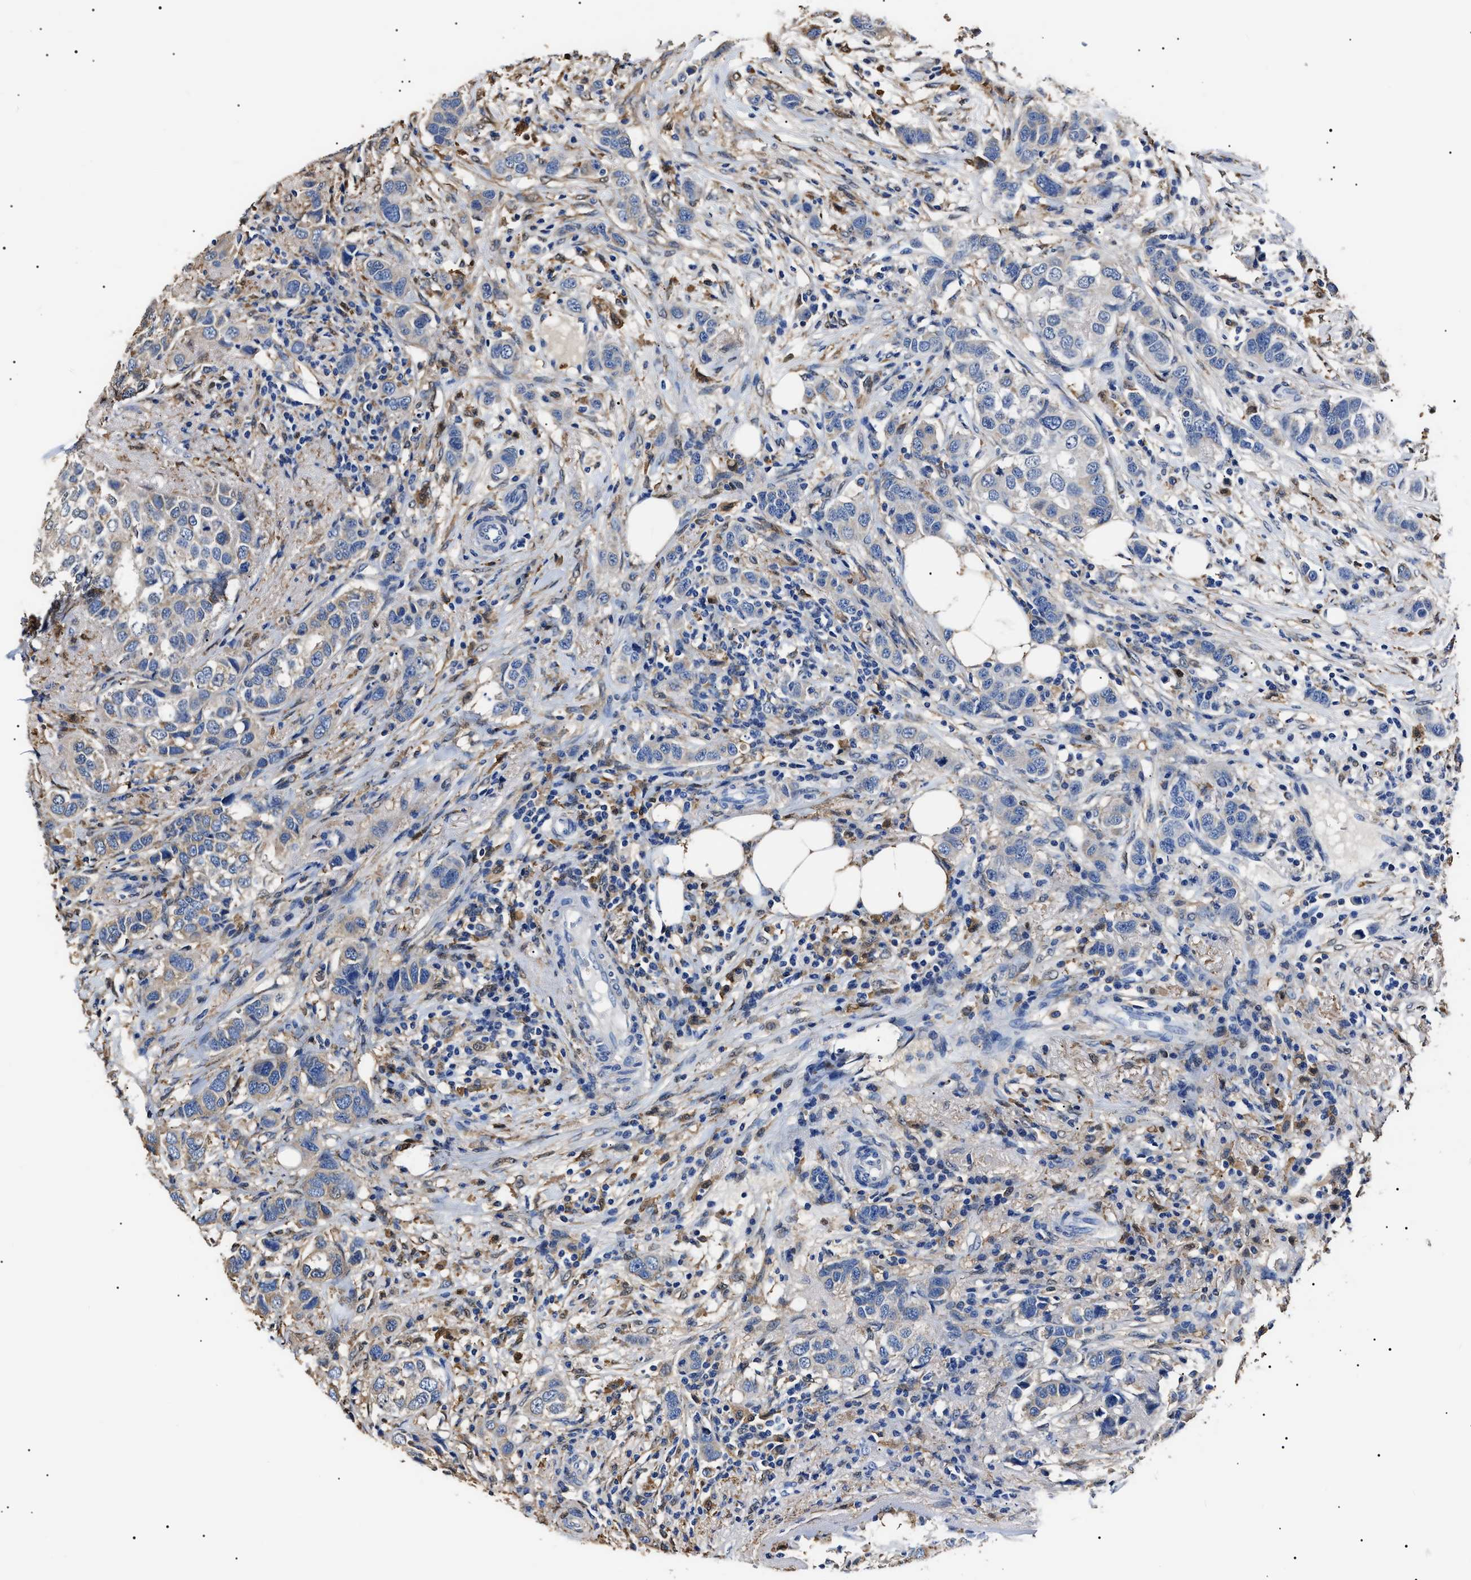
{"staining": {"intensity": "negative", "quantity": "none", "location": "none"}, "tissue": "breast cancer", "cell_type": "Tumor cells", "image_type": "cancer", "snomed": [{"axis": "morphology", "description": "Duct carcinoma"}, {"axis": "topography", "description": "Breast"}], "caption": "A micrograph of human breast intraductal carcinoma is negative for staining in tumor cells.", "gene": "ALDH1A1", "patient": {"sex": "female", "age": 50}}